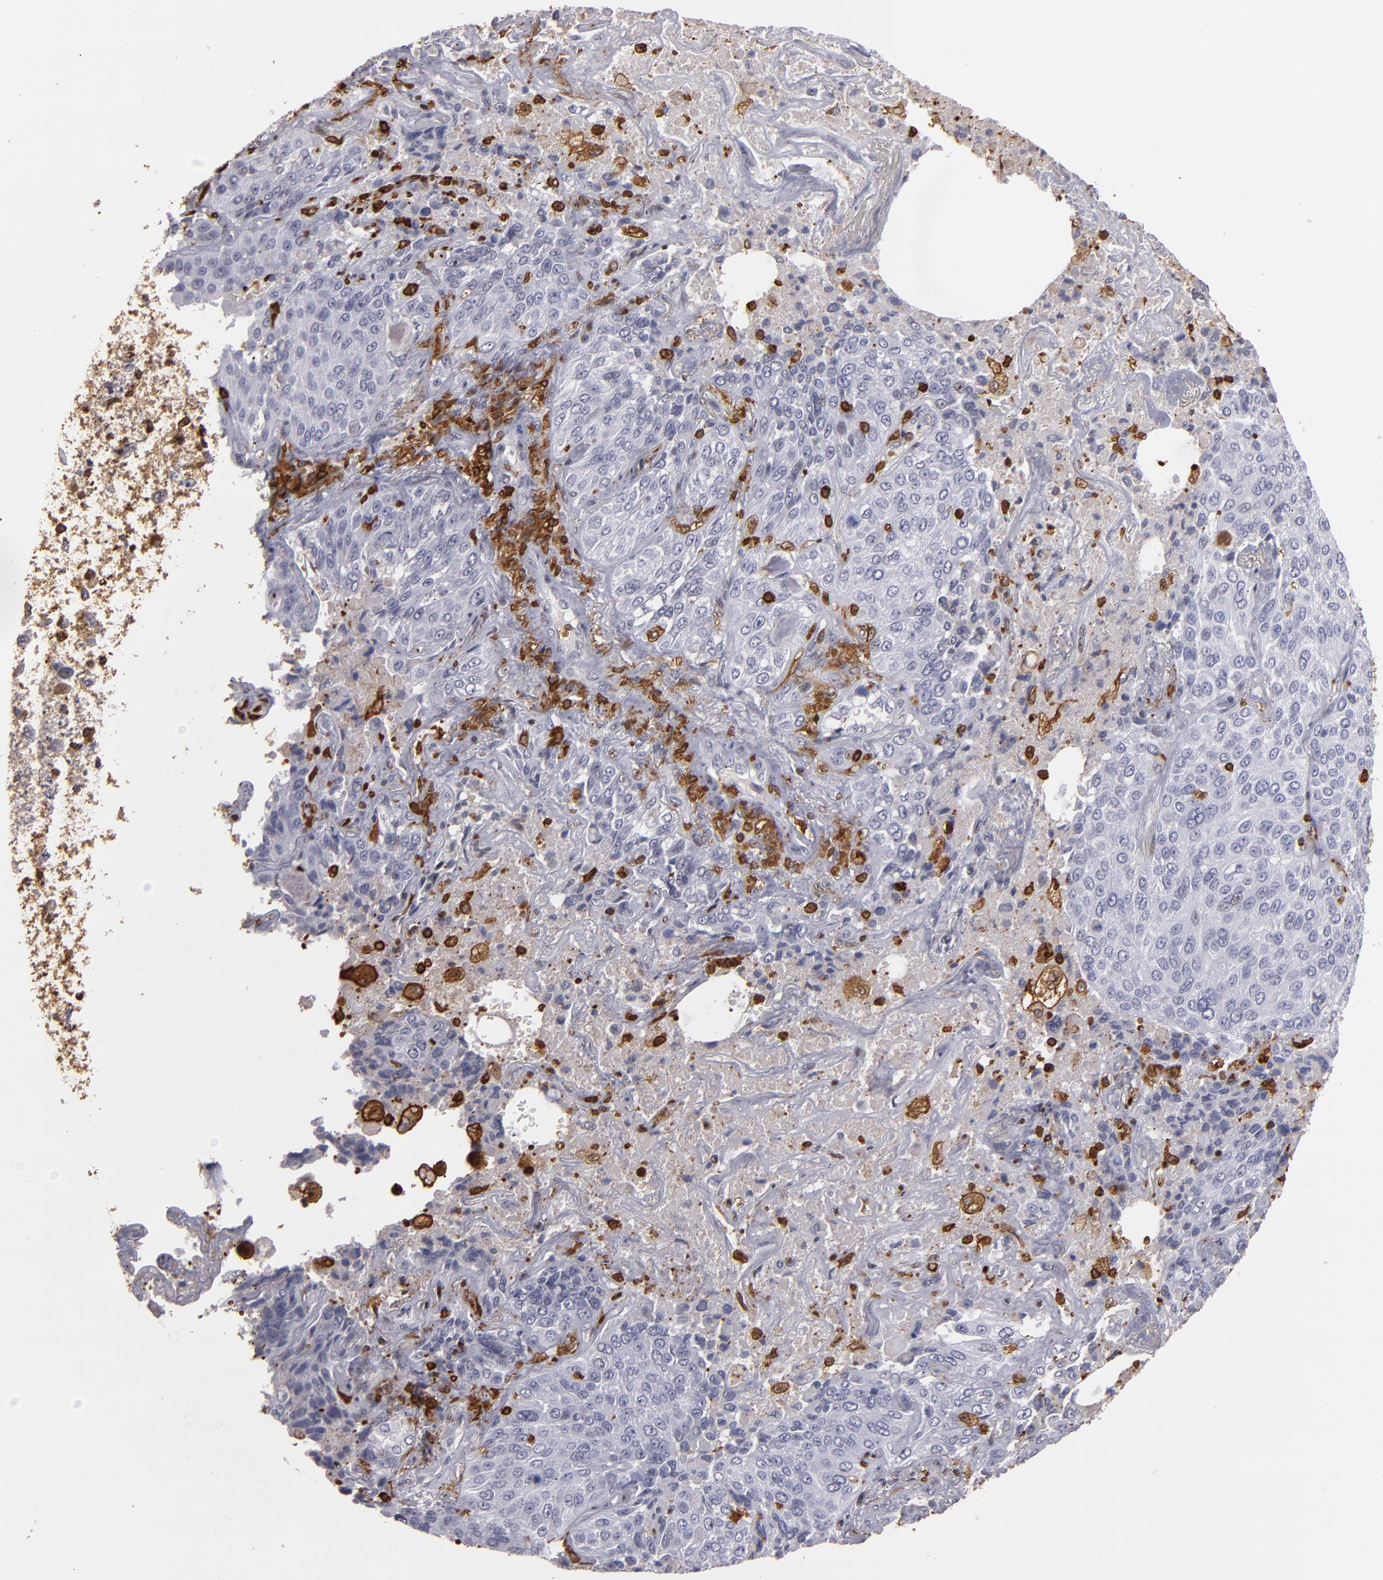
{"staining": {"intensity": "negative", "quantity": "none", "location": "none"}, "tissue": "lung cancer", "cell_type": "Tumor cells", "image_type": "cancer", "snomed": [{"axis": "morphology", "description": "Squamous cell carcinoma, NOS"}, {"axis": "topography", "description": "Lung"}], "caption": "Squamous cell carcinoma (lung) stained for a protein using immunohistochemistry reveals no staining tumor cells.", "gene": "WAS", "patient": {"sex": "male", "age": 54}}